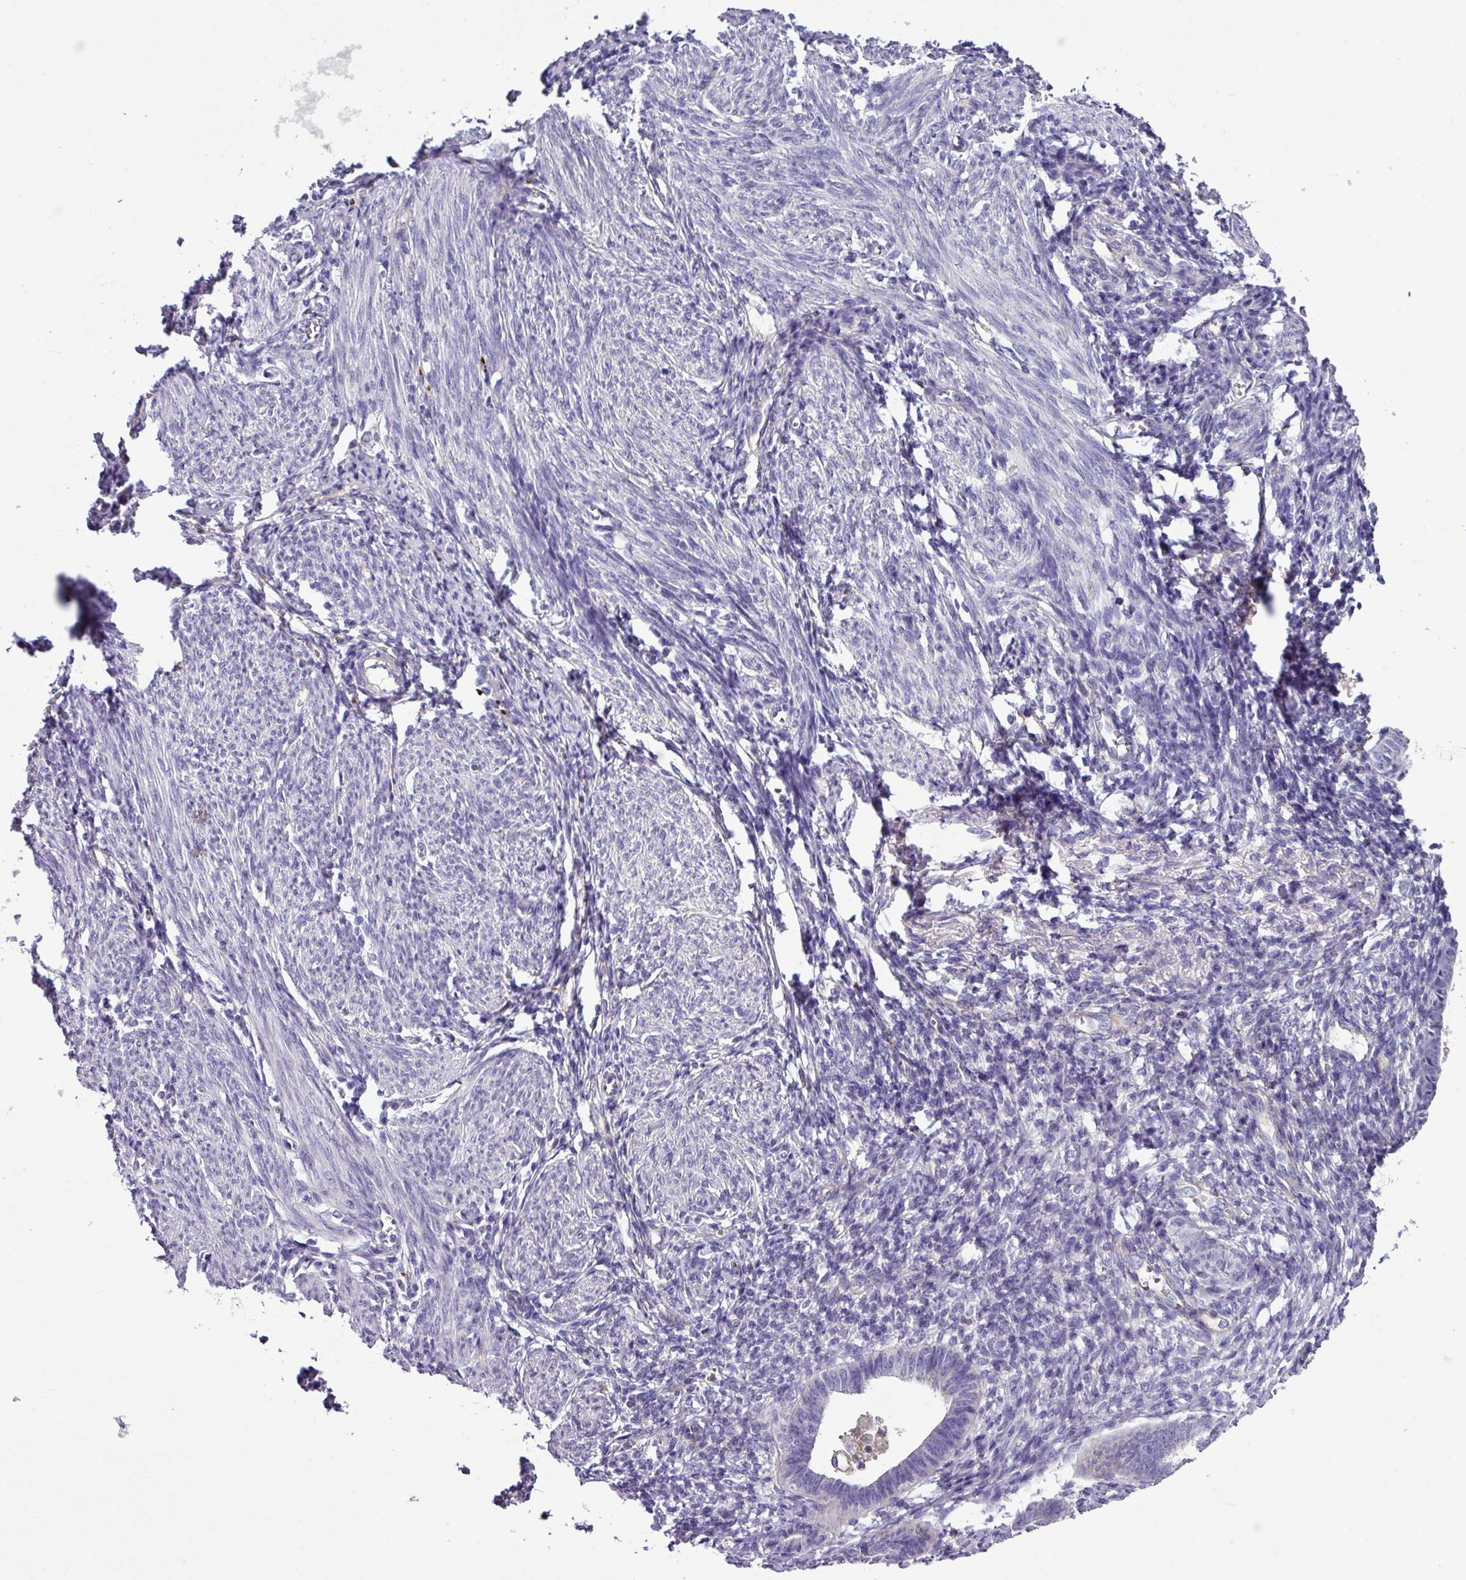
{"staining": {"intensity": "negative", "quantity": "none", "location": "none"}, "tissue": "endometrium", "cell_type": "Cells in endometrial stroma", "image_type": "normal", "snomed": [{"axis": "morphology", "description": "Normal tissue, NOS"}, {"axis": "morphology", "description": "Adenocarcinoma, NOS"}, {"axis": "topography", "description": "Endometrium"}], "caption": "Photomicrograph shows no significant protein expression in cells in endometrial stroma of normal endometrium.", "gene": "SLC23A2", "patient": {"sex": "female", "age": 57}}